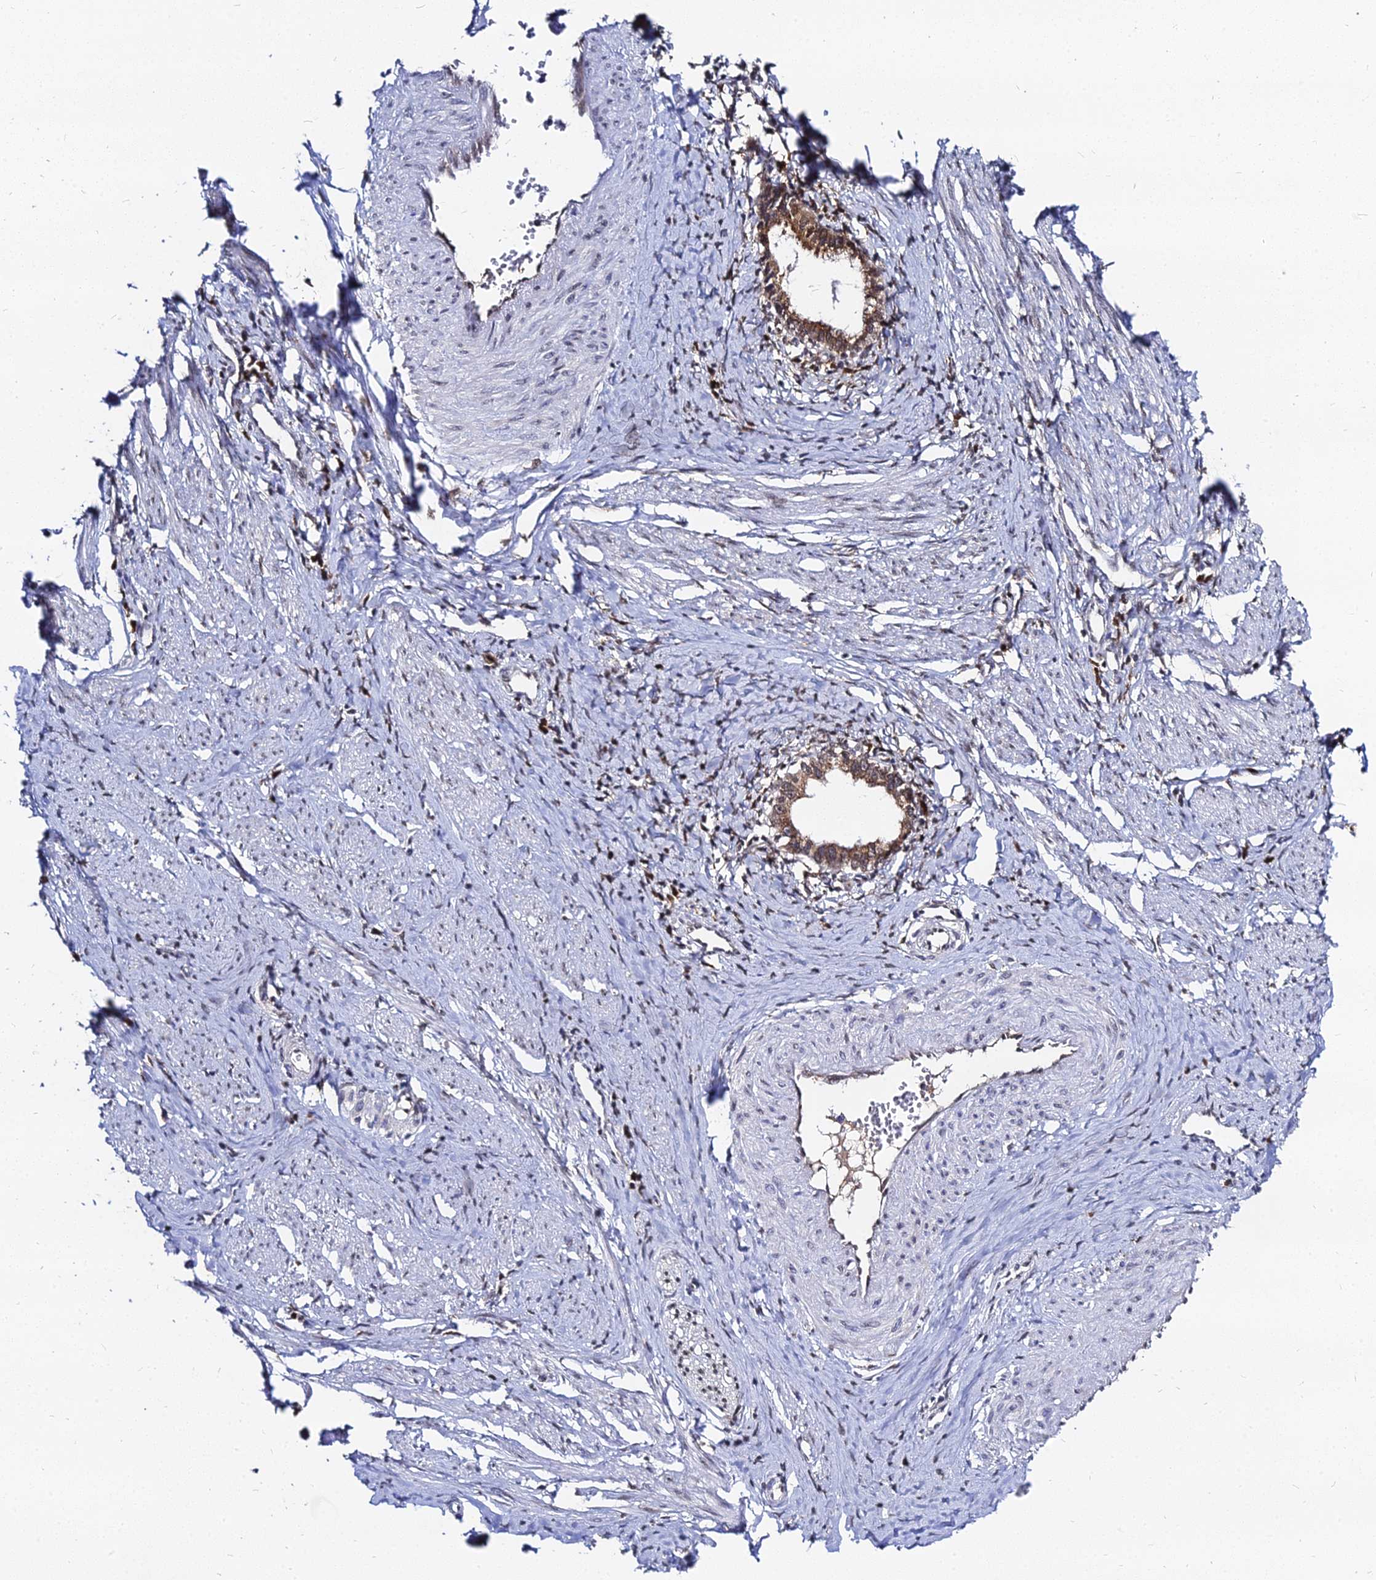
{"staining": {"intensity": "moderate", "quantity": ">75%", "location": "cytoplasmic/membranous"}, "tissue": "cervical cancer", "cell_type": "Tumor cells", "image_type": "cancer", "snomed": [{"axis": "morphology", "description": "Adenocarcinoma, NOS"}, {"axis": "topography", "description": "Cervix"}], "caption": "Protein staining demonstrates moderate cytoplasmic/membranous expression in about >75% of tumor cells in adenocarcinoma (cervical).", "gene": "RNF121", "patient": {"sex": "female", "age": 36}}